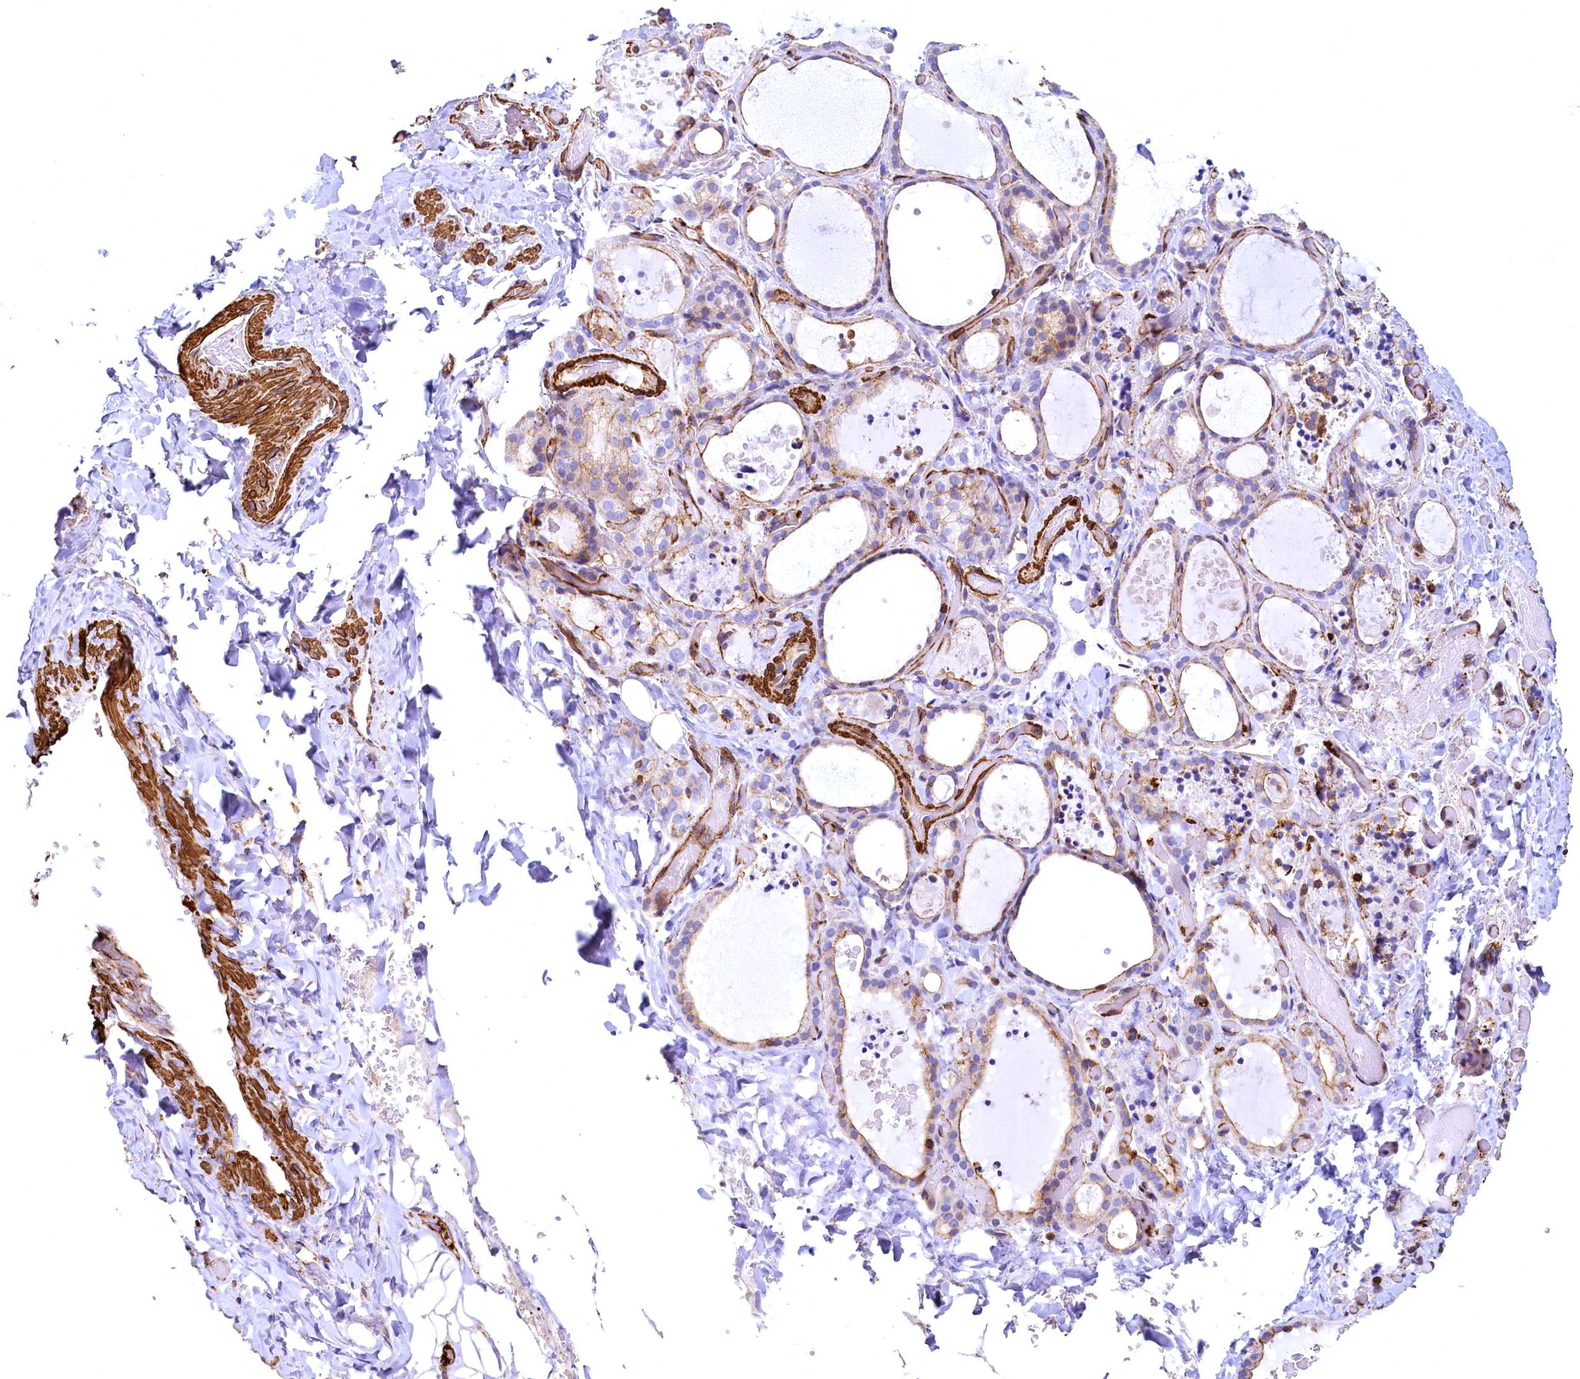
{"staining": {"intensity": "moderate", "quantity": "<25%", "location": "cytoplasmic/membranous"}, "tissue": "thyroid gland", "cell_type": "Glandular cells", "image_type": "normal", "snomed": [{"axis": "morphology", "description": "Normal tissue, NOS"}, {"axis": "topography", "description": "Thyroid gland"}], "caption": "IHC (DAB) staining of unremarkable thyroid gland demonstrates moderate cytoplasmic/membranous protein expression in about <25% of glandular cells. The staining was performed using DAB, with brown indicating positive protein expression. Nuclei are stained blue with hematoxylin.", "gene": "THBS1", "patient": {"sex": "female", "age": 44}}